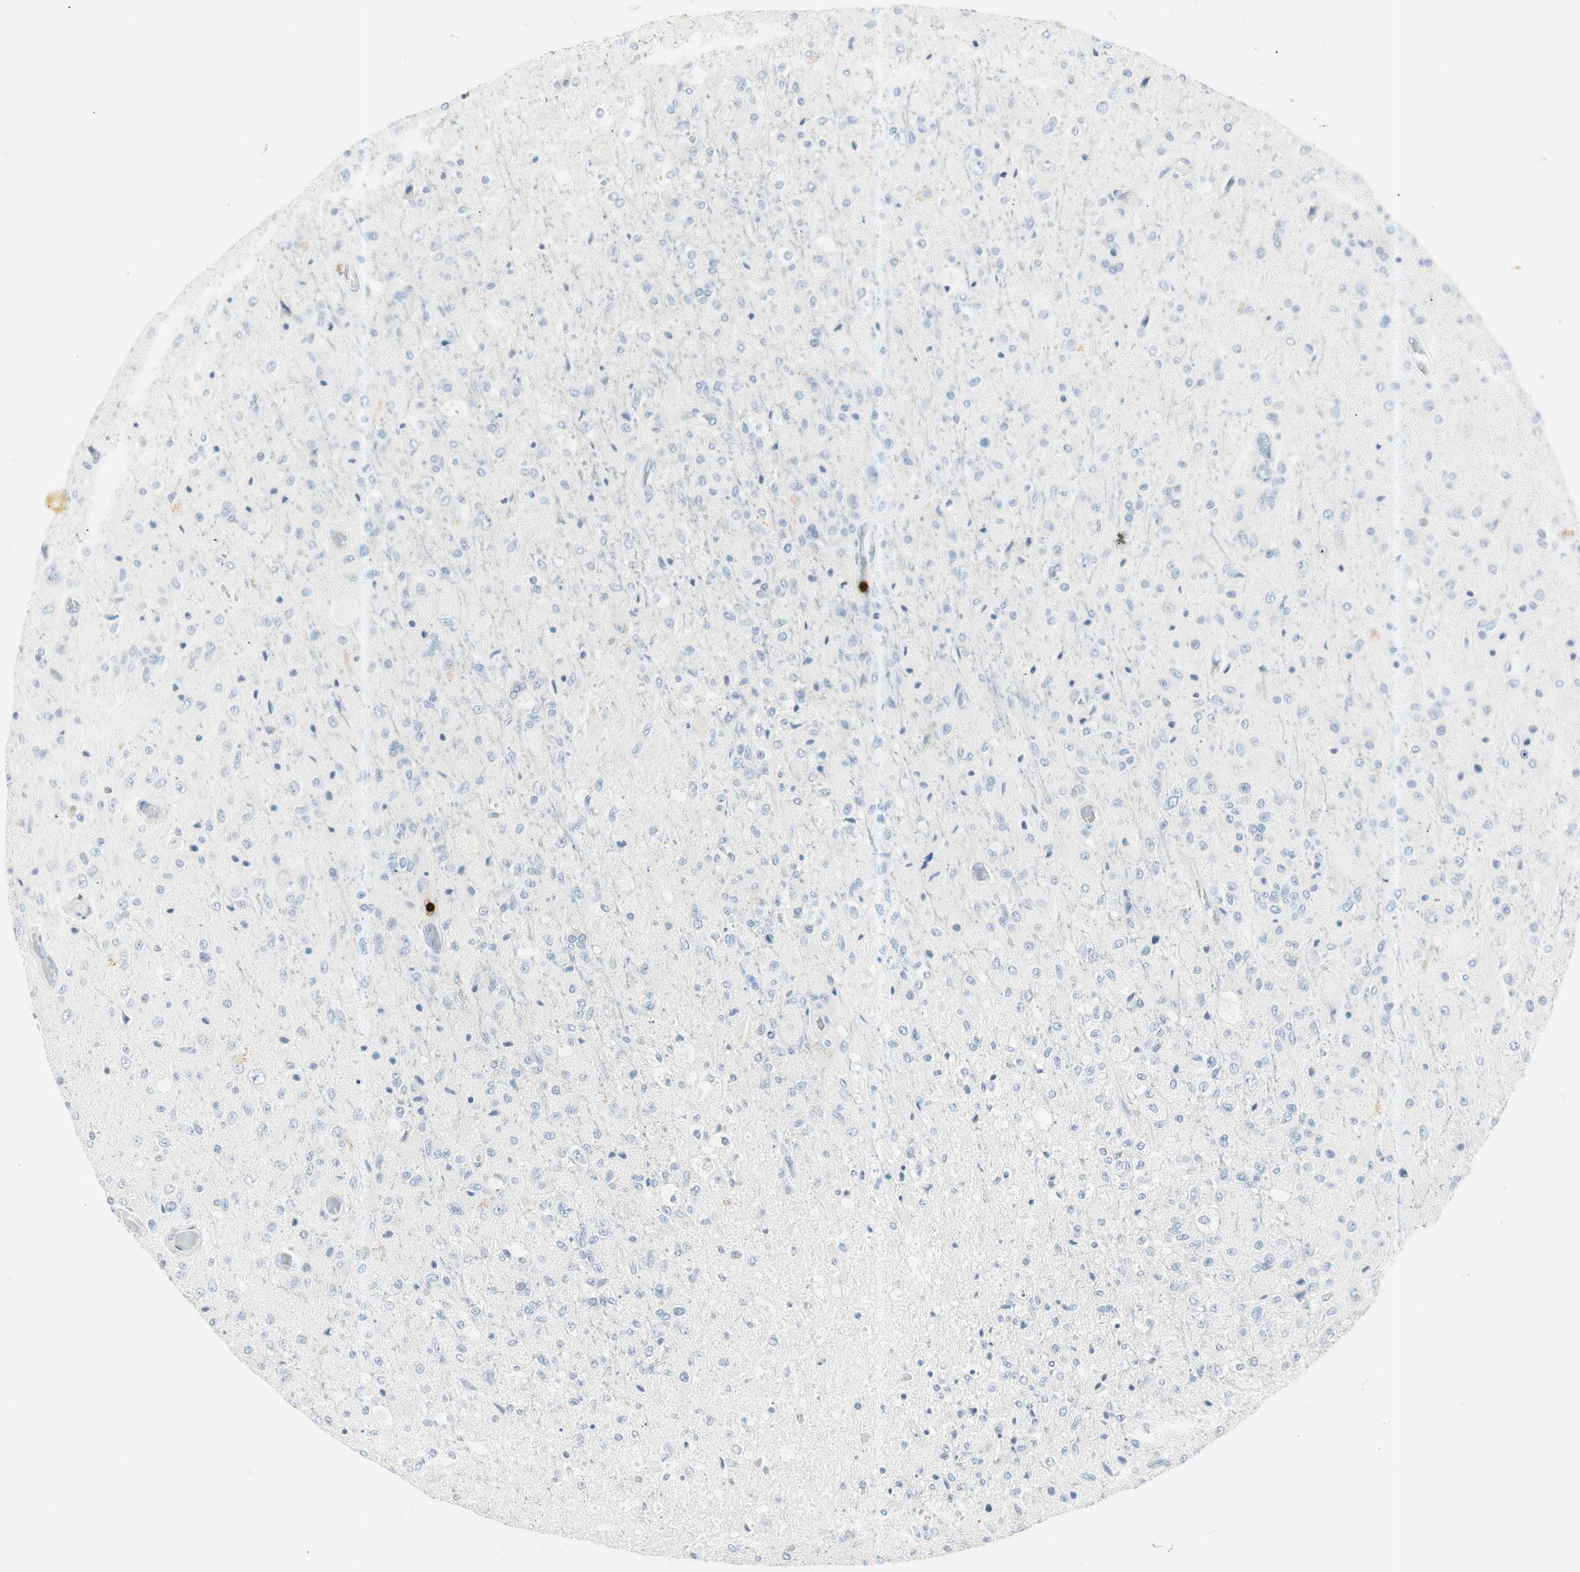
{"staining": {"intensity": "negative", "quantity": "none", "location": "none"}, "tissue": "glioma", "cell_type": "Tumor cells", "image_type": "cancer", "snomed": [{"axis": "morphology", "description": "Normal tissue, NOS"}, {"axis": "morphology", "description": "Glioma, malignant, High grade"}, {"axis": "topography", "description": "Cerebral cortex"}], "caption": "This is an IHC micrograph of human malignant glioma (high-grade). There is no staining in tumor cells.", "gene": "PRTN3", "patient": {"sex": "male", "age": 77}}